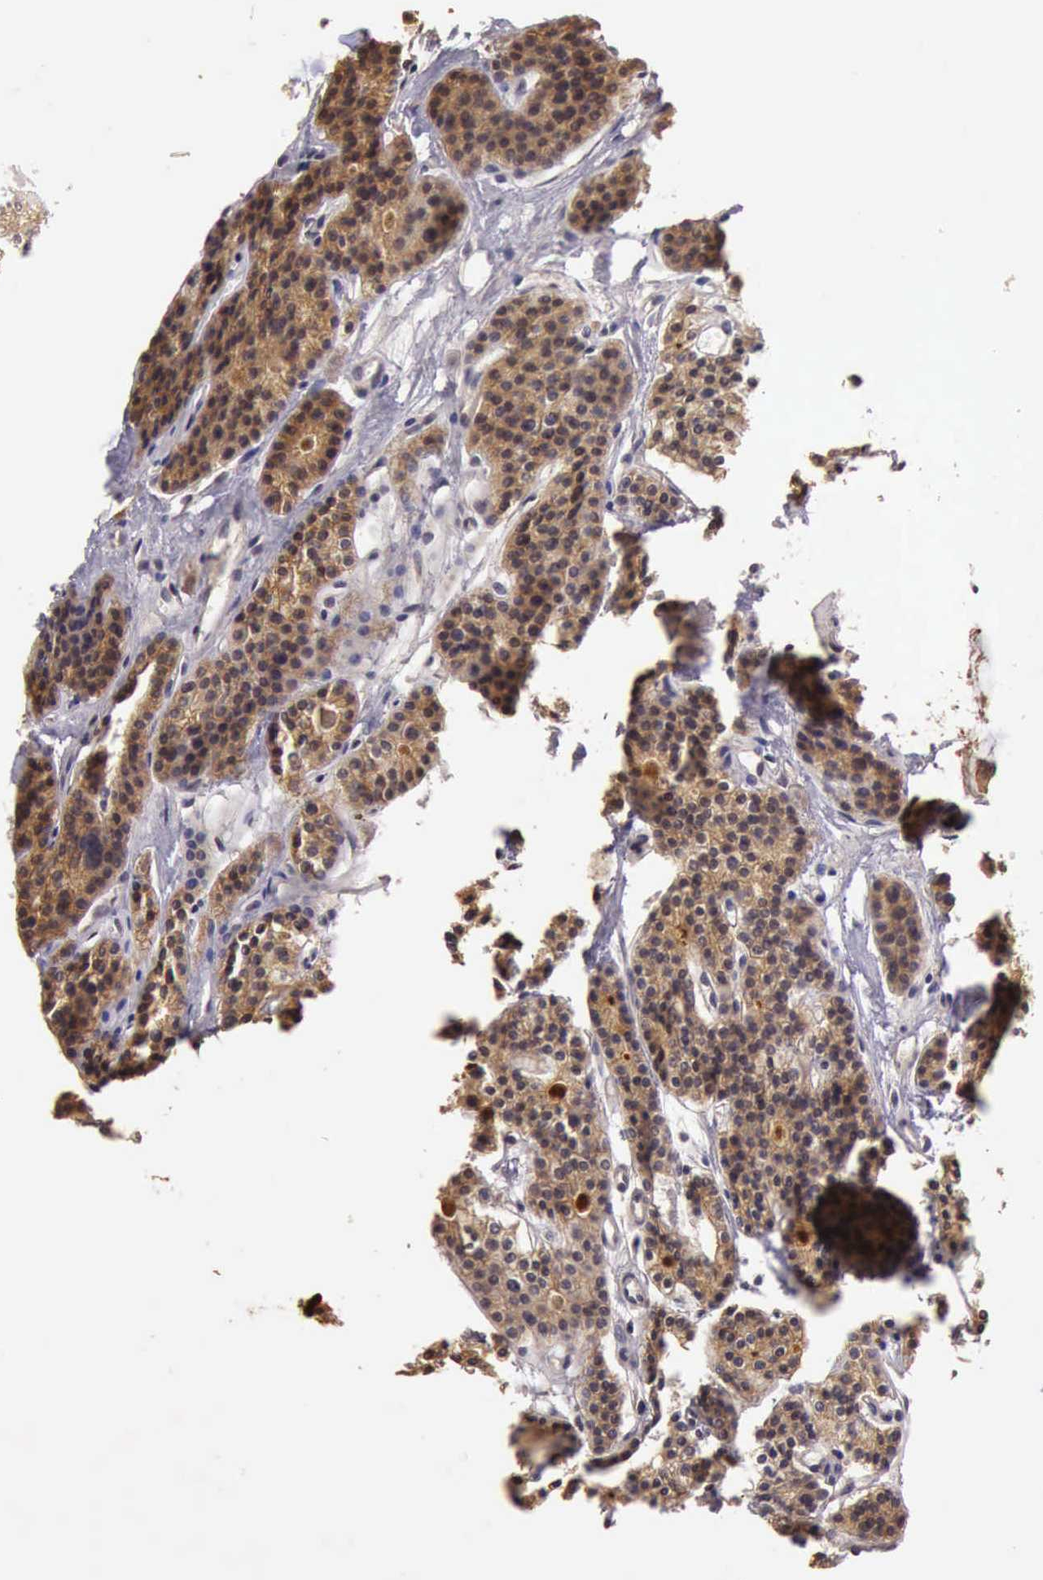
{"staining": {"intensity": "strong", "quantity": ">75%", "location": "cytoplasmic/membranous"}, "tissue": "parathyroid gland", "cell_type": "Glandular cells", "image_type": "normal", "snomed": [{"axis": "morphology", "description": "Normal tissue, NOS"}, {"axis": "topography", "description": "Parathyroid gland"}], "caption": "Human parathyroid gland stained for a protein (brown) shows strong cytoplasmic/membranous positive positivity in about >75% of glandular cells.", "gene": "EIF5", "patient": {"sex": "female", "age": 70}}